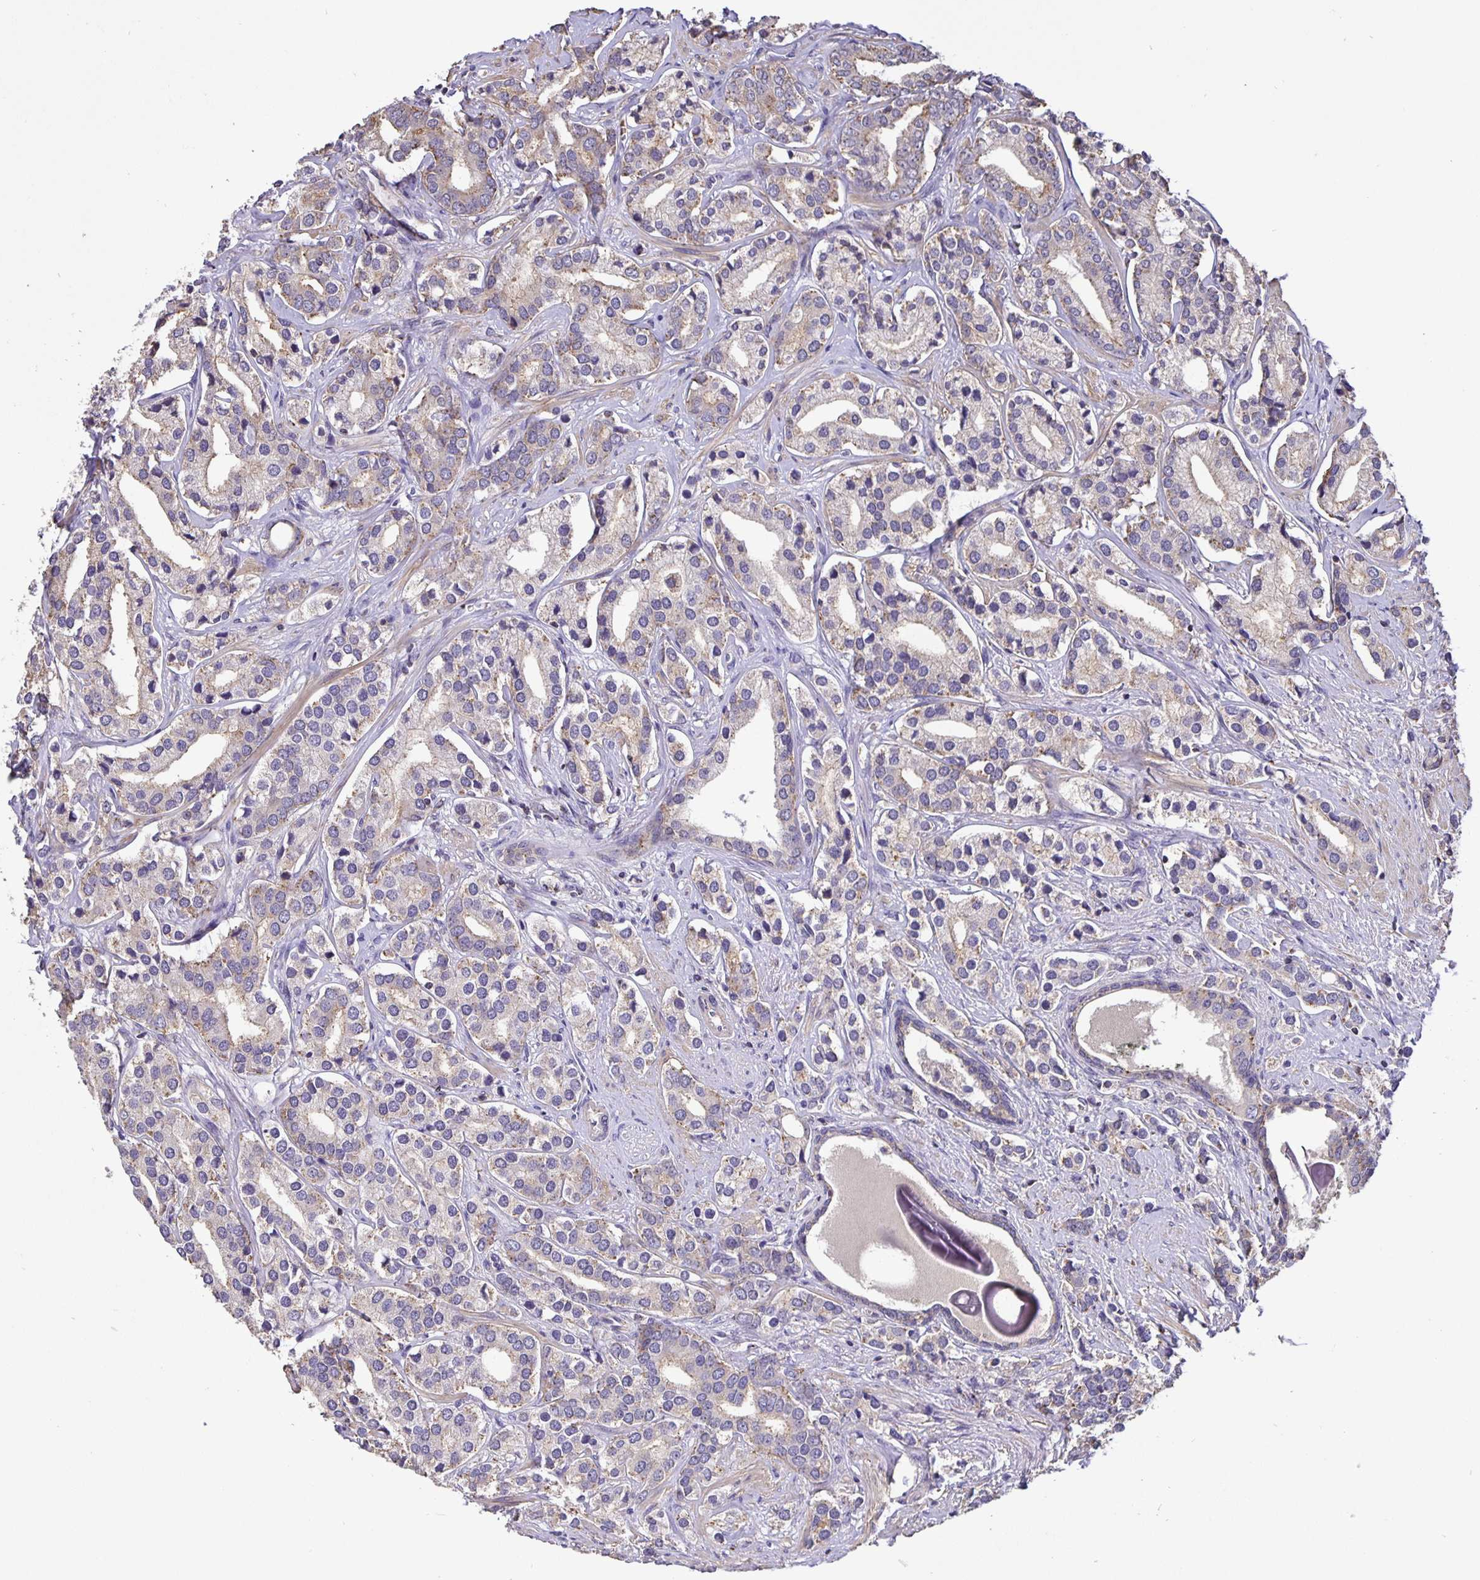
{"staining": {"intensity": "weak", "quantity": "<25%", "location": "cytoplasmic/membranous"}, "tissue": "prostate cancer", "cell_type": "Tumor cells", "image_type": "cancer", "snomed": [{"axis": "morphology", "description": "Adenocarcinoma, High grade"}, {"axis": "topography", "description": "Prostate"}], "caption": "Tumor cells are negative for brown protein staining in prostate cancer.", "gene": "TMEM71", "patient": {"sex": "male", "age": 58}}